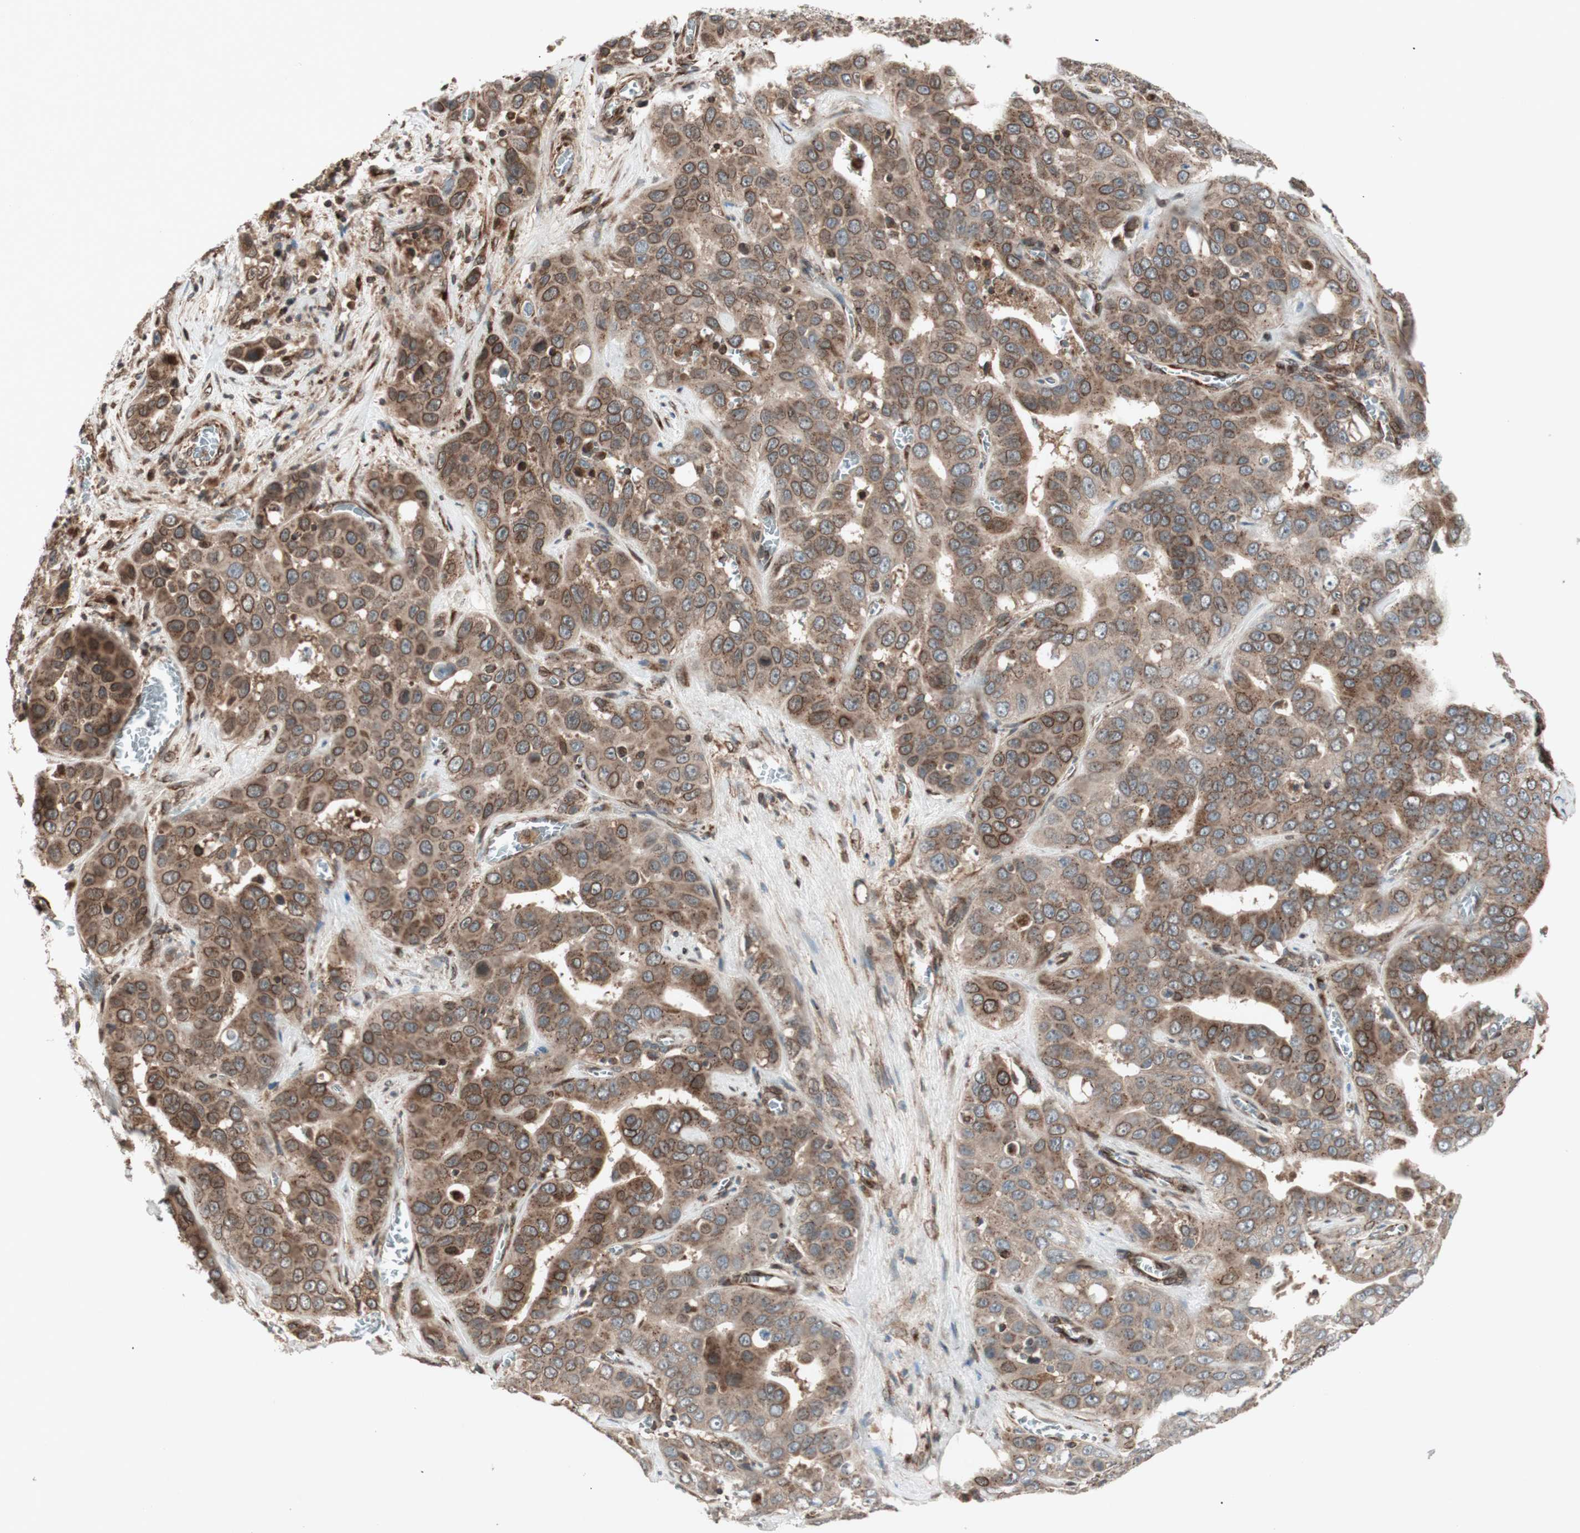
{"staining": {"intensity": "moderate", "quantity": ">75%", "location": "cytoplasmic/membranous,nuclear"}, "tissue": "liver cancer", "cell_type": "Tumor cells", "image_type": "cancer", "snomed": [{"axis": "morphology", "description": "Cholangiocarcinoma"}, {"axis": "topography", "description": "Liver"}], "caption": "The immunohistochemical stain labels moderate cytoplasmic/membranous and nuclear positivity in tumor cells of liver cholangiocarcinoma tissue.", "gene": "NUP62", "patient": {"sex": "female", "age": 52}}